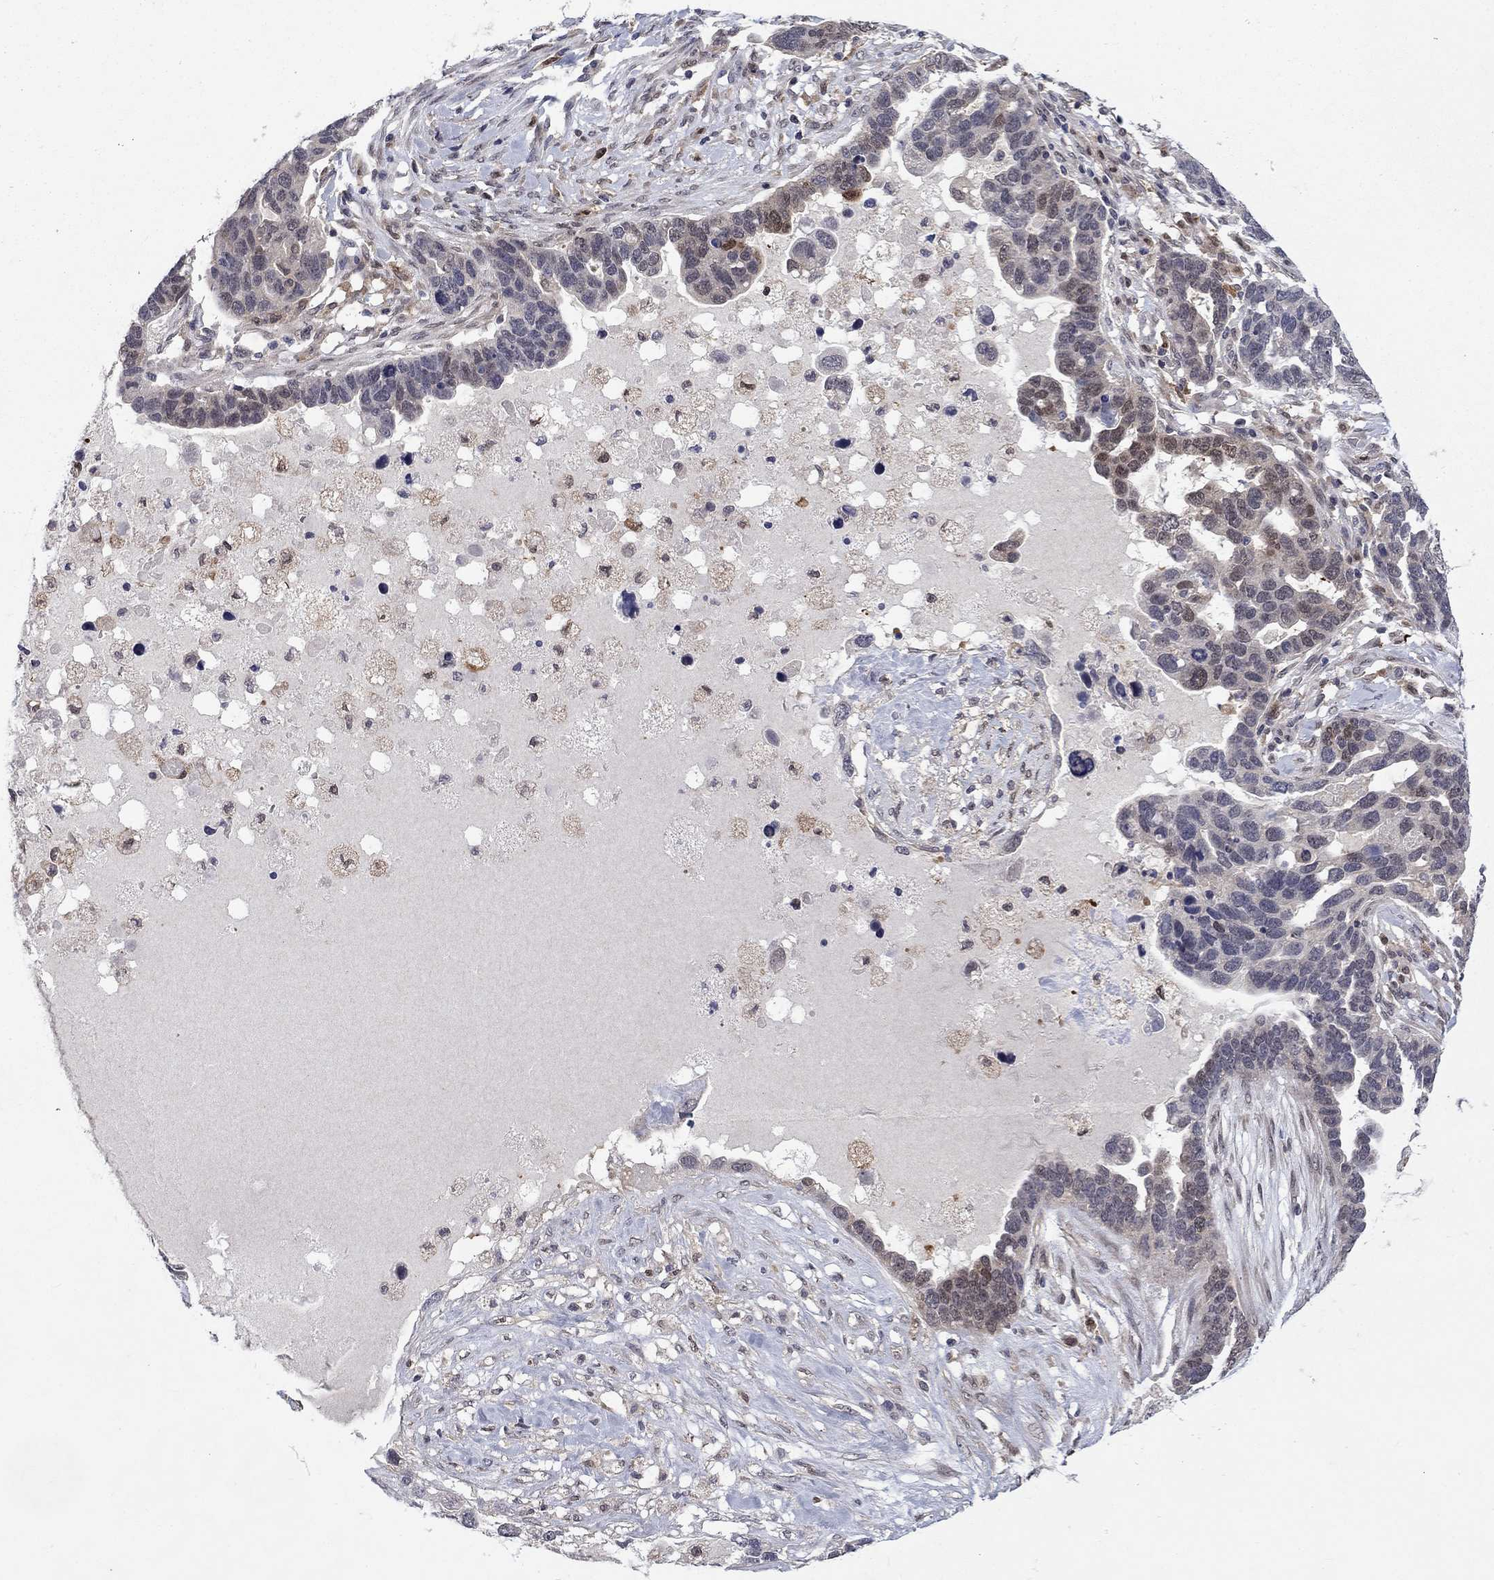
{"staining": {"intensity": "negative", "quantity": "none", "location": "none"}, "tissue": "ovarian cancer", "cell_type": "Tumor cells", "image_type": "cancer", "snomed": [{"axis": "morphology", "description": "Cystadenocarcinoma, serous, NOS"}, {"axis": "topography", "description": "Ovary"}], "caption": "Serous cystadenocarcinoma (ovarian) was stained to show a protein in brown. There is no significant expression in tumor cells.", "gene": "CBR1", "patient": {"sex": "female", "age": 54}}